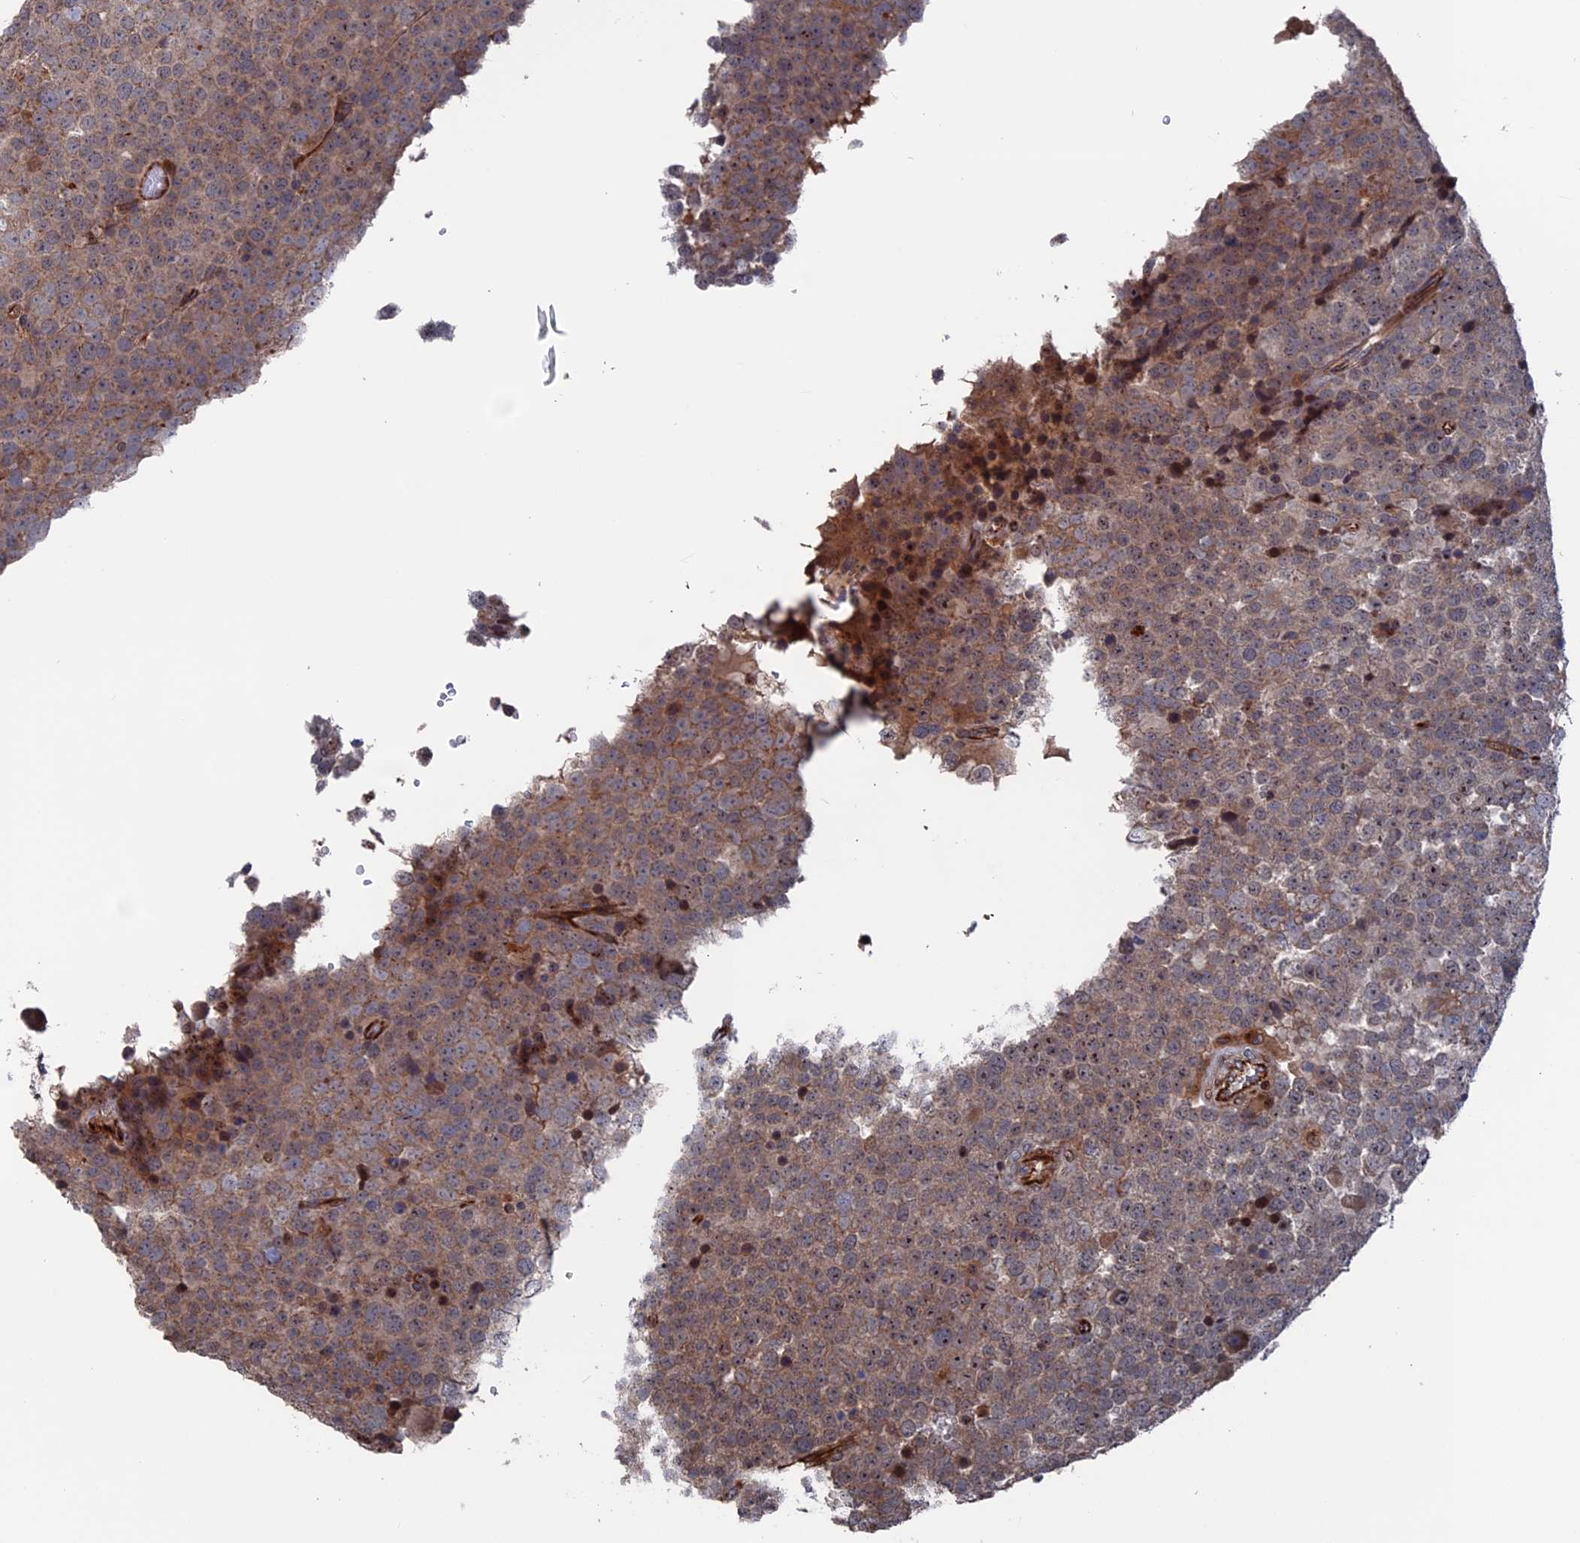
{"staining": {"intensity": "weak", "quantity": ">75%", "location": "cytoplasmic/membranous"}, "tissue": "testis cancer", "cell_type": "Tumor cells", "image_type": "cancer", "snomed": [{"axis": "morphology", "description": "Seminoma, NOS"}, {"axis": "topography", "description": "Testis"}], "caption": "Immunohistochemical staining of testis seminoma displays weak cytoplasmic/membranous protein staining in about >75% of tumor cells.", "gene": "PLA2G15", "patient": {"sex": "male", "age": 71}}